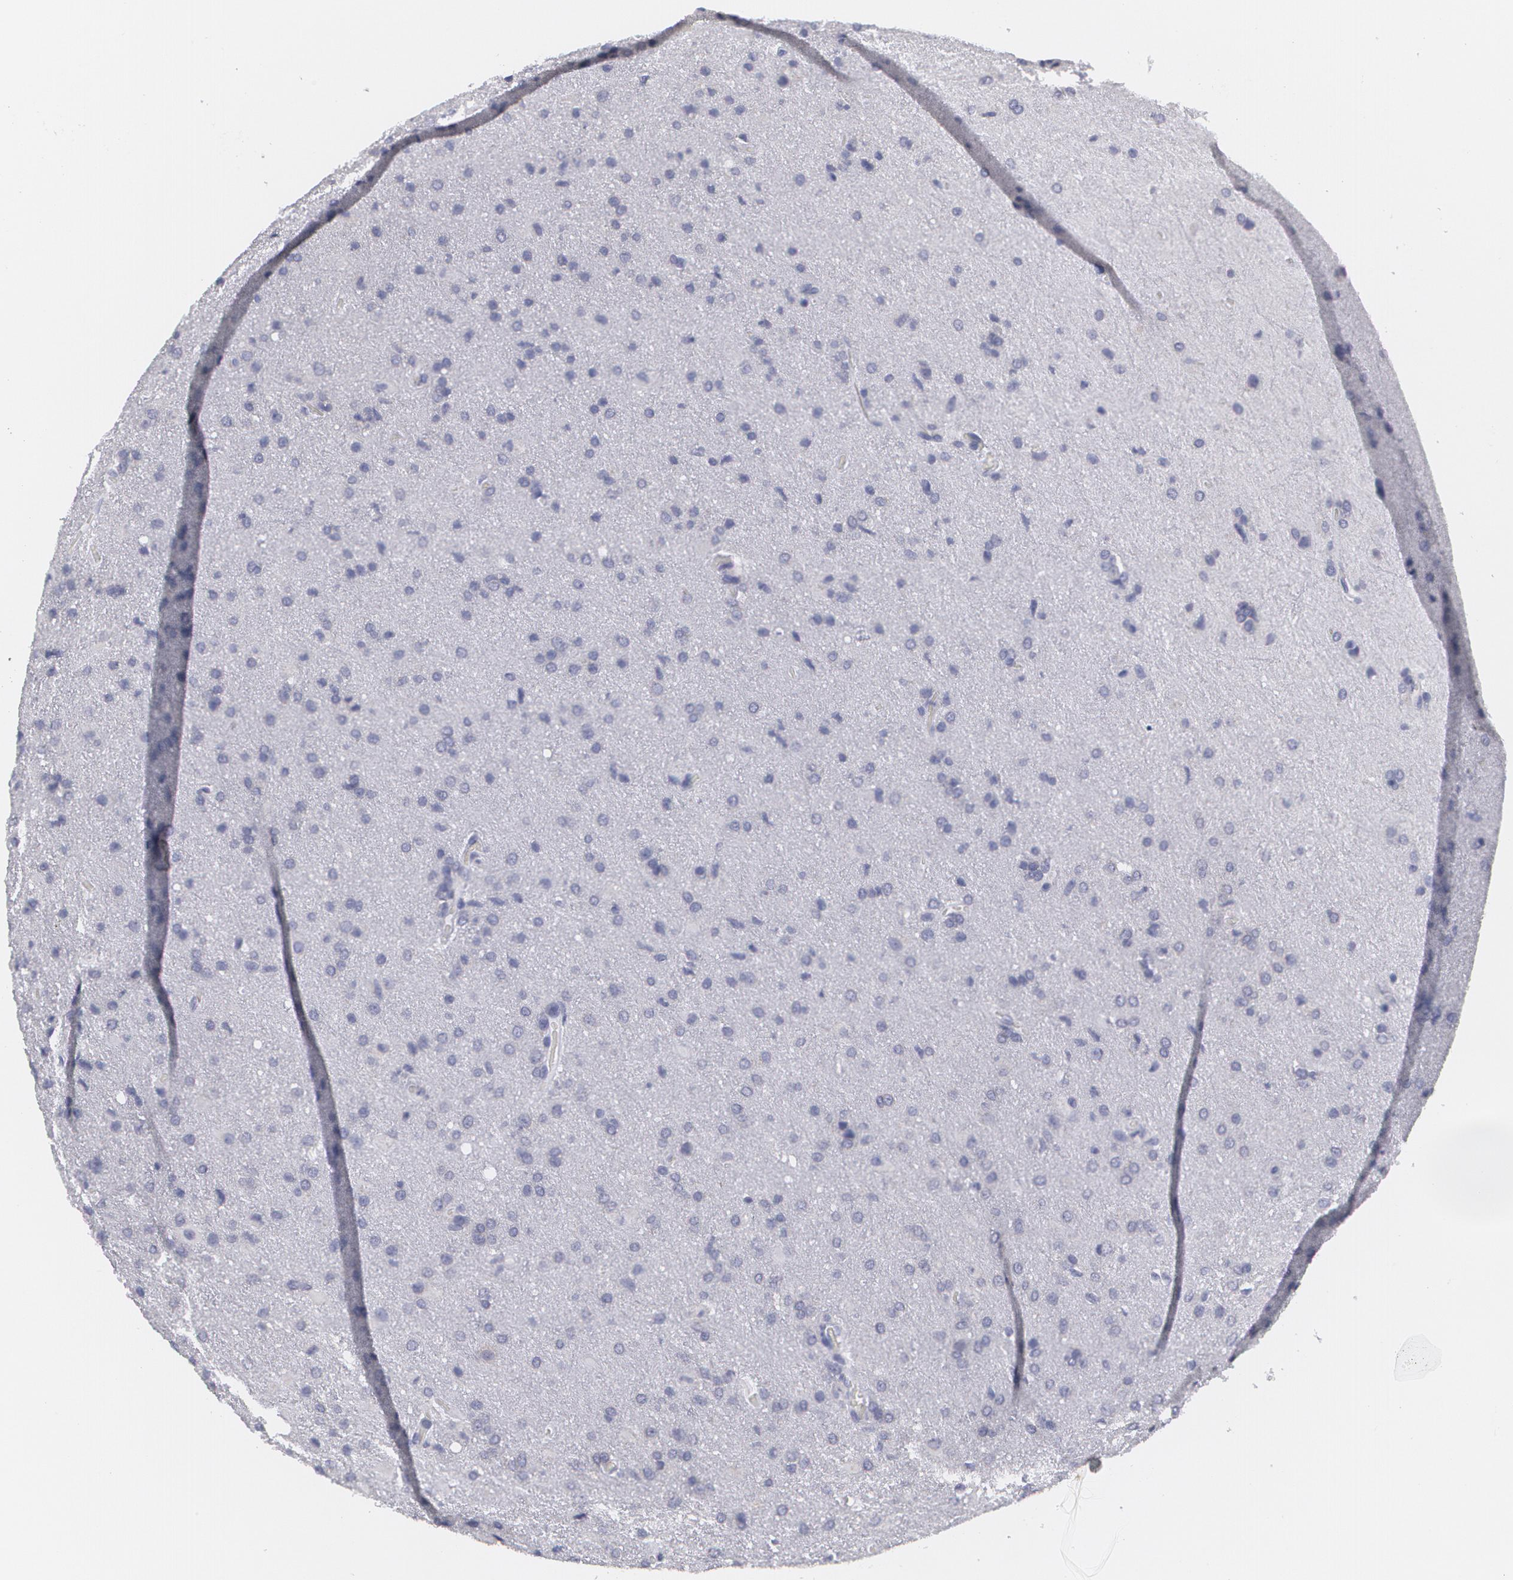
{"staining": {"intensity": "negative", "quantity": "none", "location": "none"}, "tissue": "glioma", "cell_type": "Tumor cells", "image_type": "cancer", "snomed": [{"axis": "morphology", "description": "Glioma, malignant, High grade"}, {"axis": "topography", "description": "Brain"}], "caption": "Tumor cells are negative for brown protein staining in glioma. (DAB immunohistochemistry (IHC) visualized using brightfield microscopy, high magnification).", "gene": "MBNL3", "patient": {"sex": "male", "age": 68}}